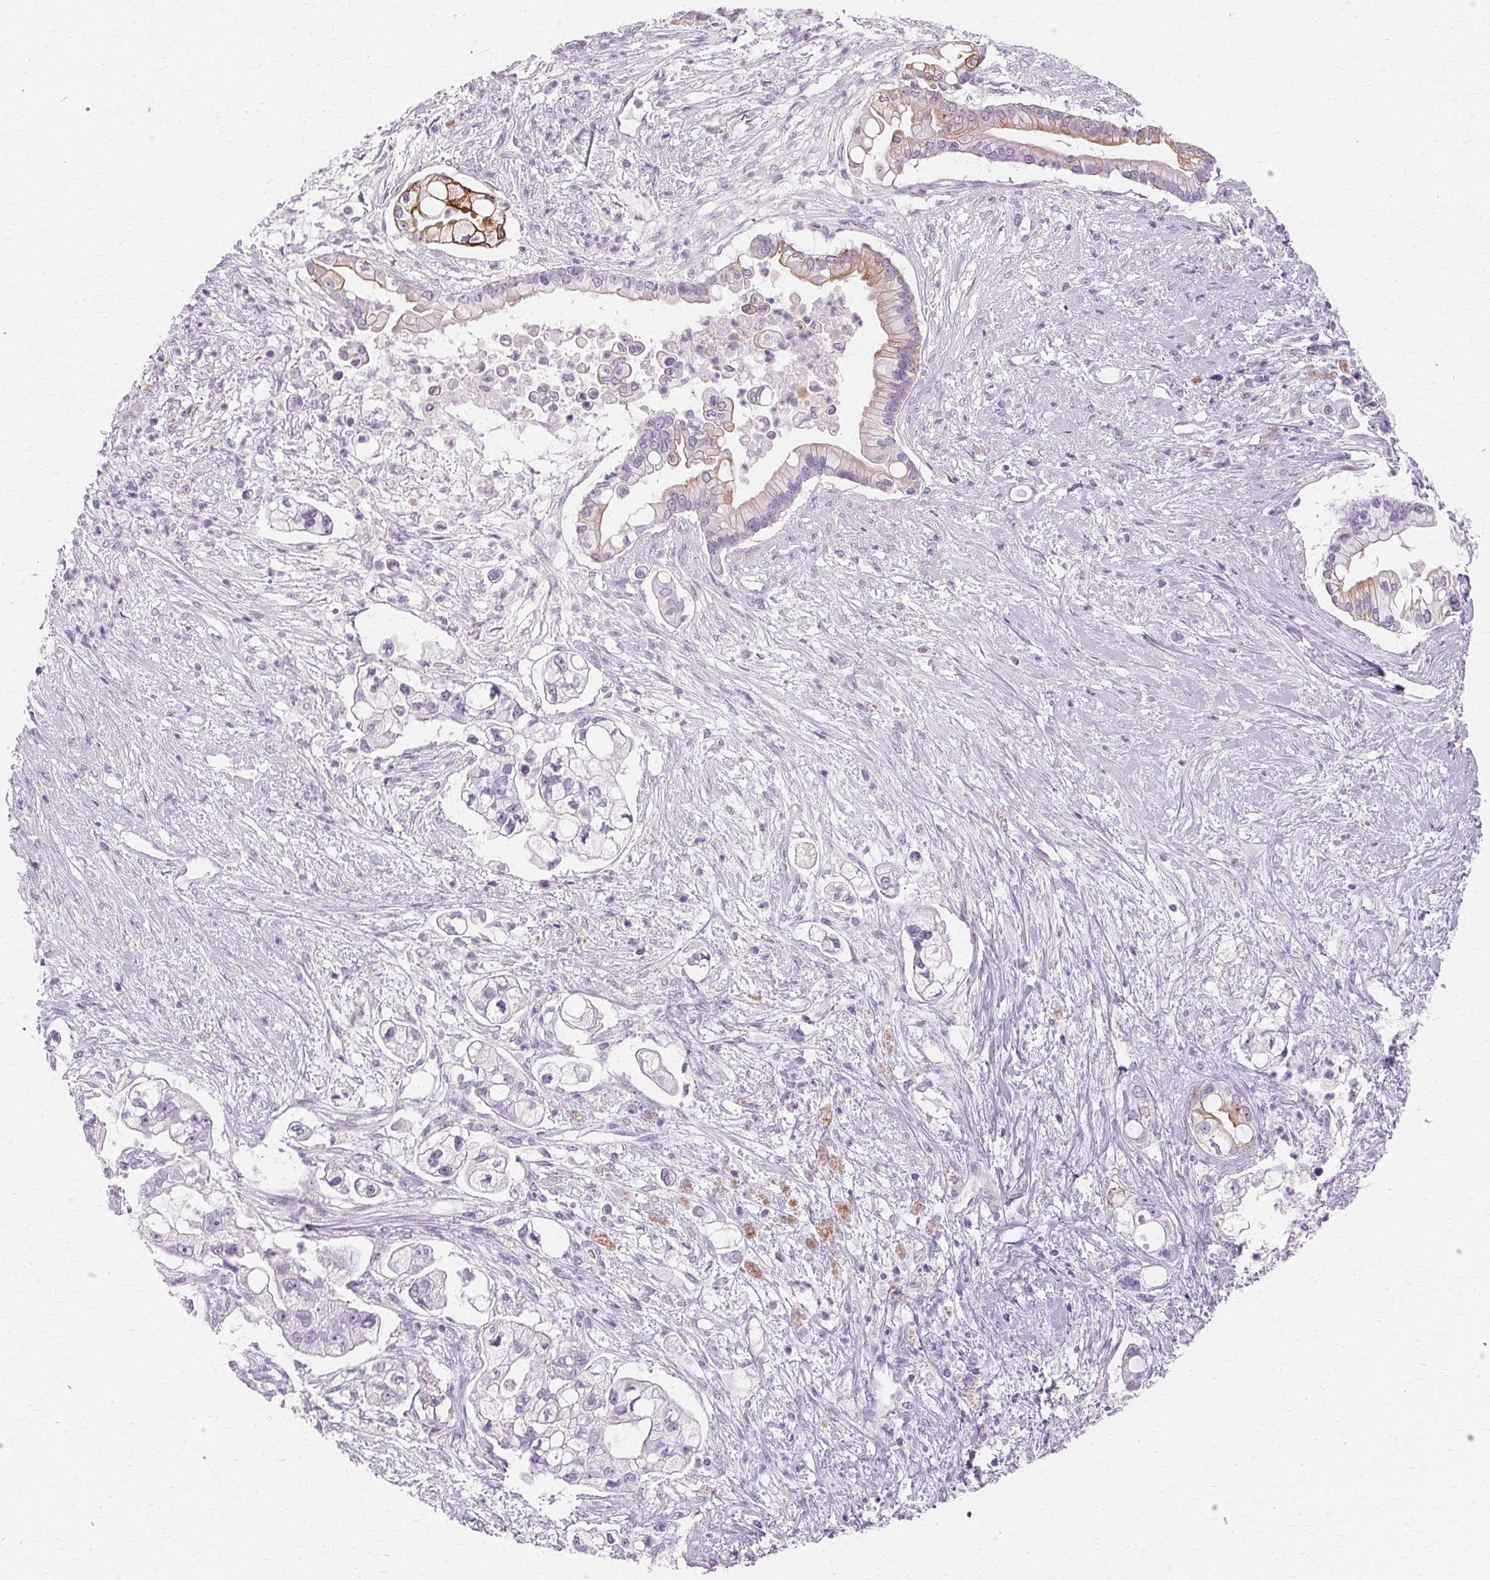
{"staining": {"intensity": "moderate", "quantity": "<25%", "location": "cytoplasmic/membranous"}, "tissue": "pancreatic cancer", "cell_type": "Tumor cells", "image_type": "cancer", "snomed": [{"axis": "morphology", "description": "Adenocarcinoma, NOS"}, {"axis": "topography", "description": "Pancreas"}], "caption": "Adenocarcinoma (pancreatic) stained for a protein (brown) demonstrates moderate cytoplasmic/membranous positive positivity in approximately <25% of tumor cells.", "gene": "KRT6C", "patient": {"sex": "female", "age": 69}}